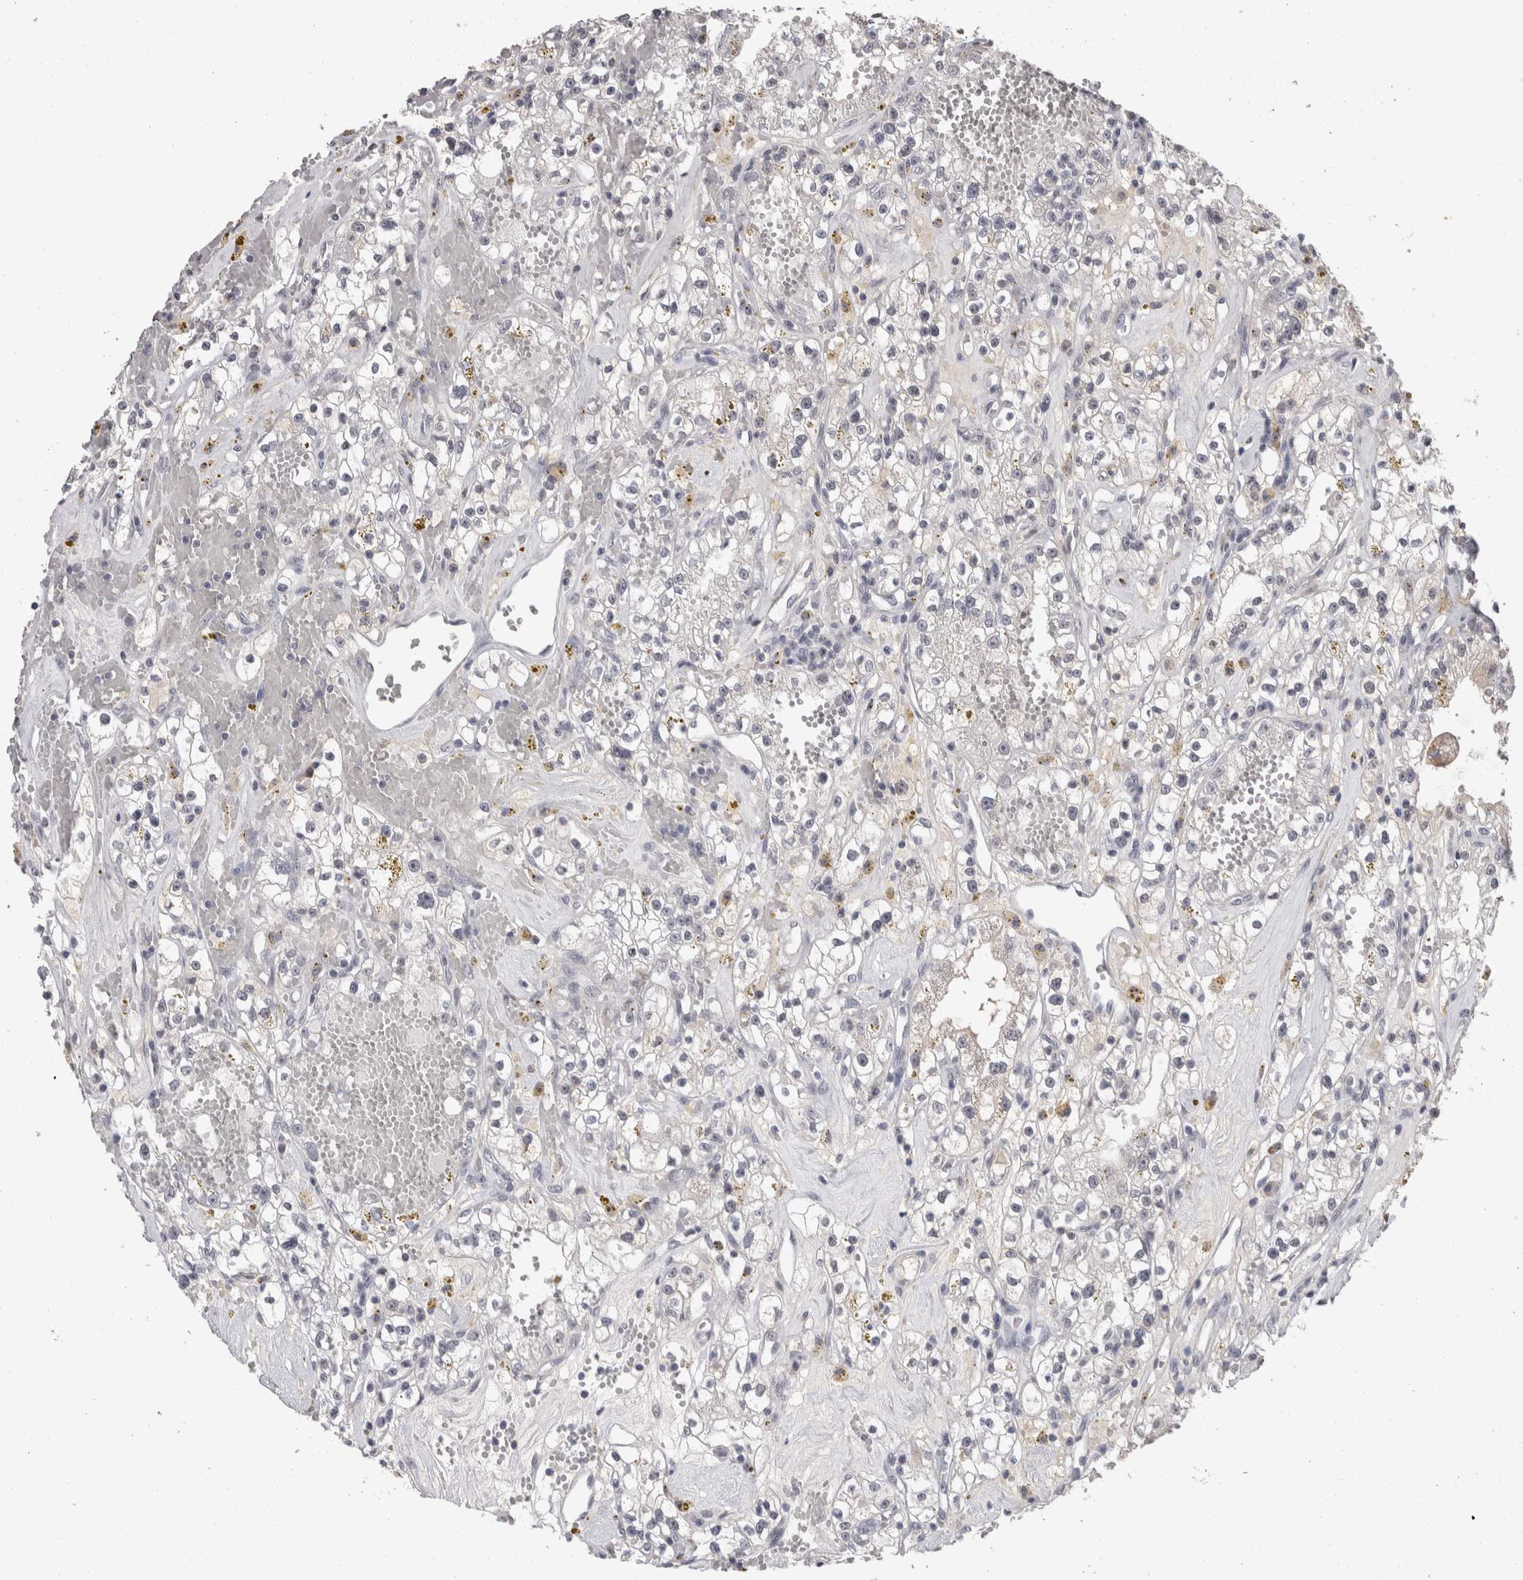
{"staining": {"intensity": "negative", "quantity": "none", "location": "none"}, "tissue": "renal cancer", "cell_type": "Tumor cells", "image_type": "cancer", "snomed": [{"axis": "morphology", "description": "Adenocarcinoma, NOS"}, {"axis": "topography", "description": "Kidney"}], "caption": "Tumor cells show no significant positivity in renal adenocarcinoma.", "gene": "DDX17", "patient": {"sex": "male", "age": 56}}